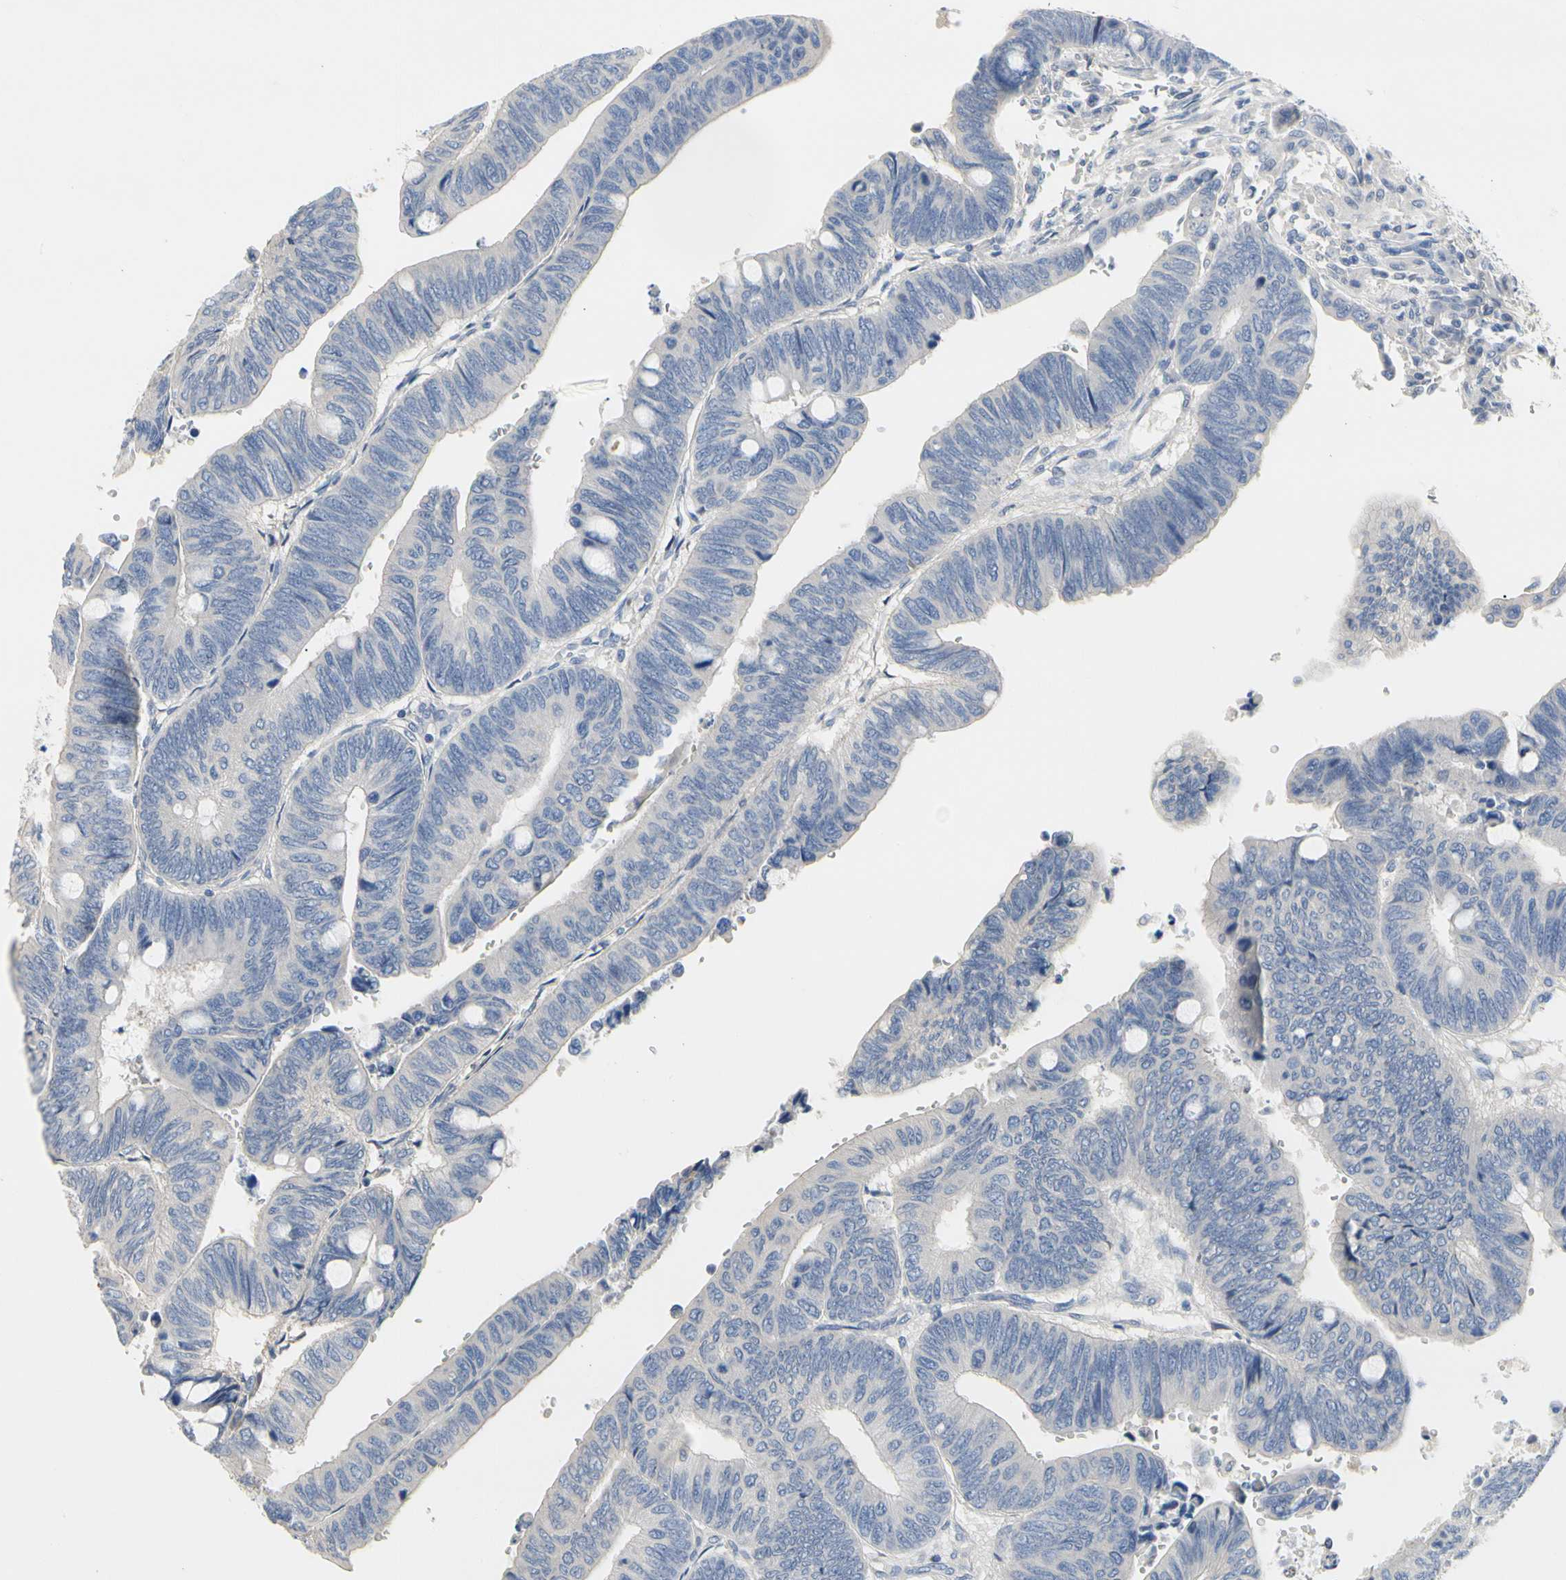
{"staining": {"intensity": "negative", "quantity": "none", "location": "none"}, "tissue": "colorectal cancer", "cell_type": "Tumor cells", "image_type": "cancer", "snomed": [{"axis": "morphology", "description": "Normal tissue, NOS"}, {"axis": "morphology", "description": "Adenocarcinoma, NOS"}, {"axis": "topography", "description": "Rectum"}, {"axis": "topography", "description": "Peripheral nerve tissue"}], "caption": "Human colorectal adenocarcinoma stained for a protein using immunohistochemistry (IHC) reveals no staining in tumor cells.", "gene": "ECRG4", "patient": {"sex": "male", "age": 92}}